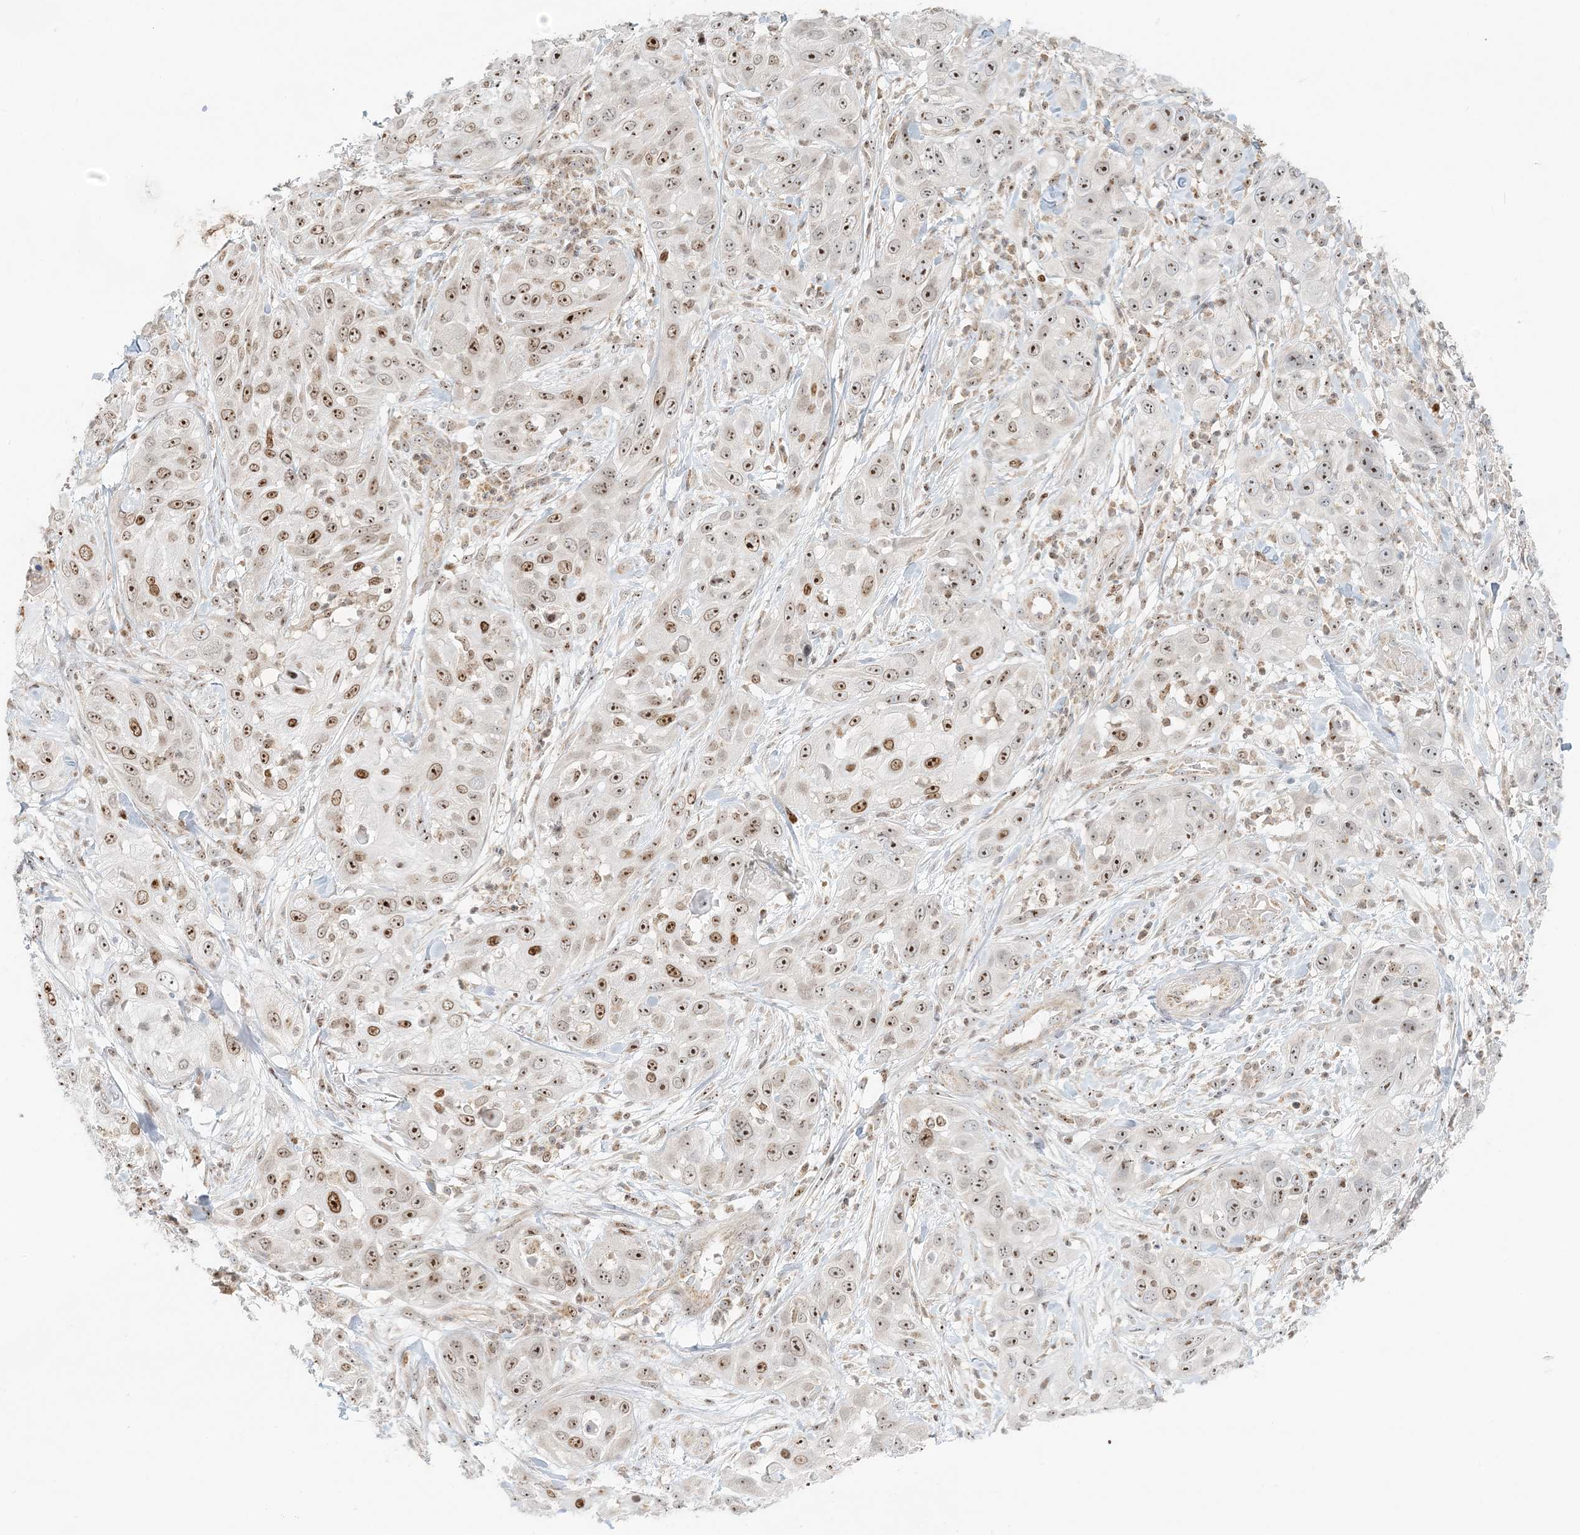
{"staining": {"intensity": "moderate", "quantity": ">75%", "location": "nuclear"}, "tissue": "skin cancer", "cell_type": "Tumor cells", "image_type": "cancer", "snomed": [{"axis": "morphology", "description": "Squamous cell carcinoma, NOS"}, {"axis": "topography", "description": "Skin"}], "caption": "Protein staining displays moderate nuclear staining in approximately >75% of tumor cells in skin squamous cell carcinoma.", "gene": "UBE2F", "patient": {"sex": "female", "age": 44}}